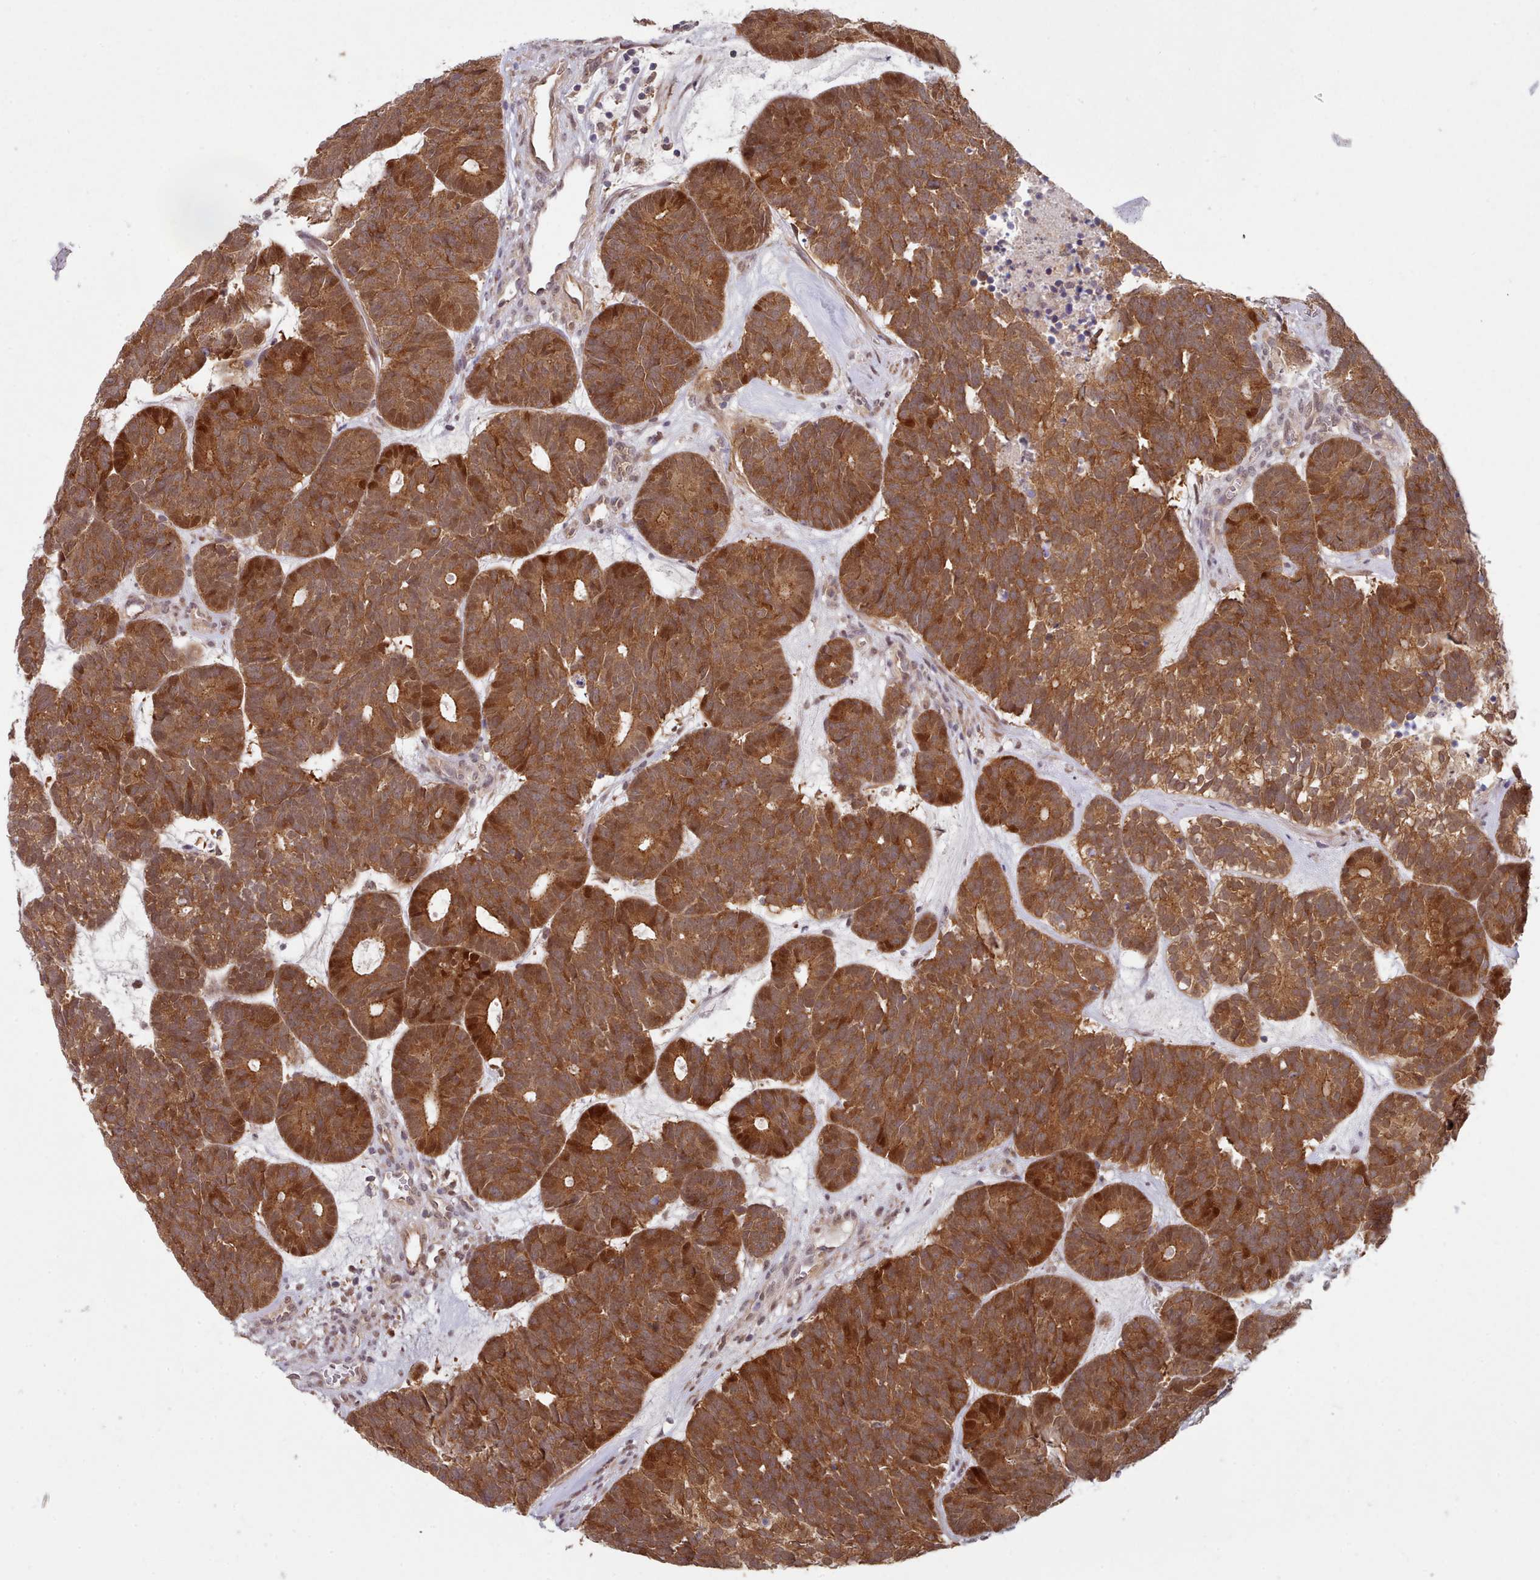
{"staining": {"intensity": "strong", "quantity": ">75%", "location": "cytoplasmic/membranous"}, "tissue": "head and neck cancer", "cell_type": "Tumor cells", "image_type": "cancer", "snomed": [{"axis": "morphology", "description": "Adenocarcinoma, NOS"}, {"axis": "topography", "description": "Head-Neck"}], "caption": "IHC micrograph of human adenocarcinoma (head and neck) stained for a protein (brown), which exhibits high levels of strong cytoplasmic/membranous expression in about >75% of tumor cells.", "gene": "CES3", "patient": {"sex": "female", "age": 81}}